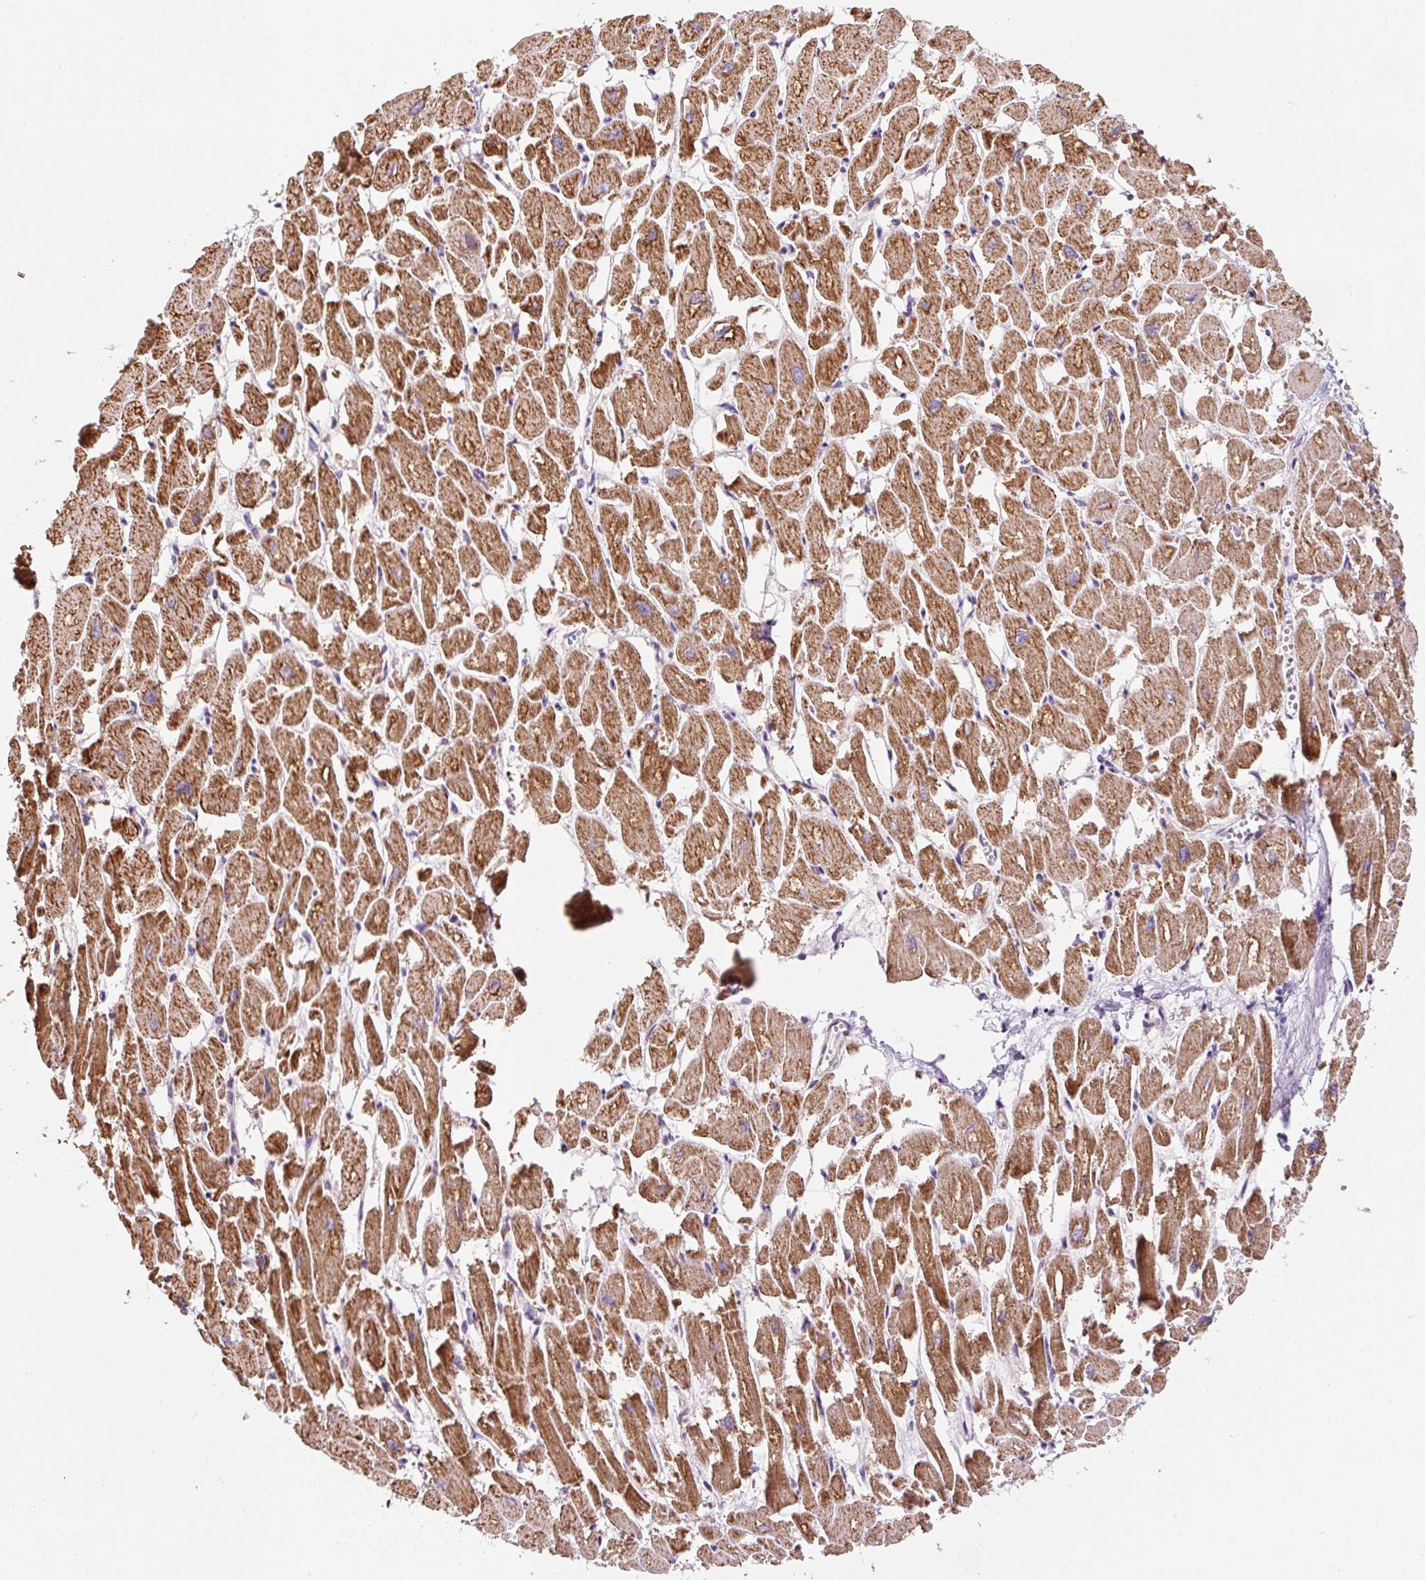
{"staining": {"intensity": "strong", "quantity": ">75%", "location": "cytoplasmic/membranous"}, "tissue": "heart muscle", "cell_type": "Cardiomyocytes", "image_type": "normal", "snomed": [{"axis": "morphology", "description": "Normal tissue, NOS"}, {"axis": "topography", "description": "Heart"}], "caption": "Protein expression analysis of normal heart muscle demonstrates strong cytoplasmic/membranous positivity in approximately >75% of cardiomyocytes.", "gene": "MFSD9", "patient": {"sex": "male", "age": 54}}